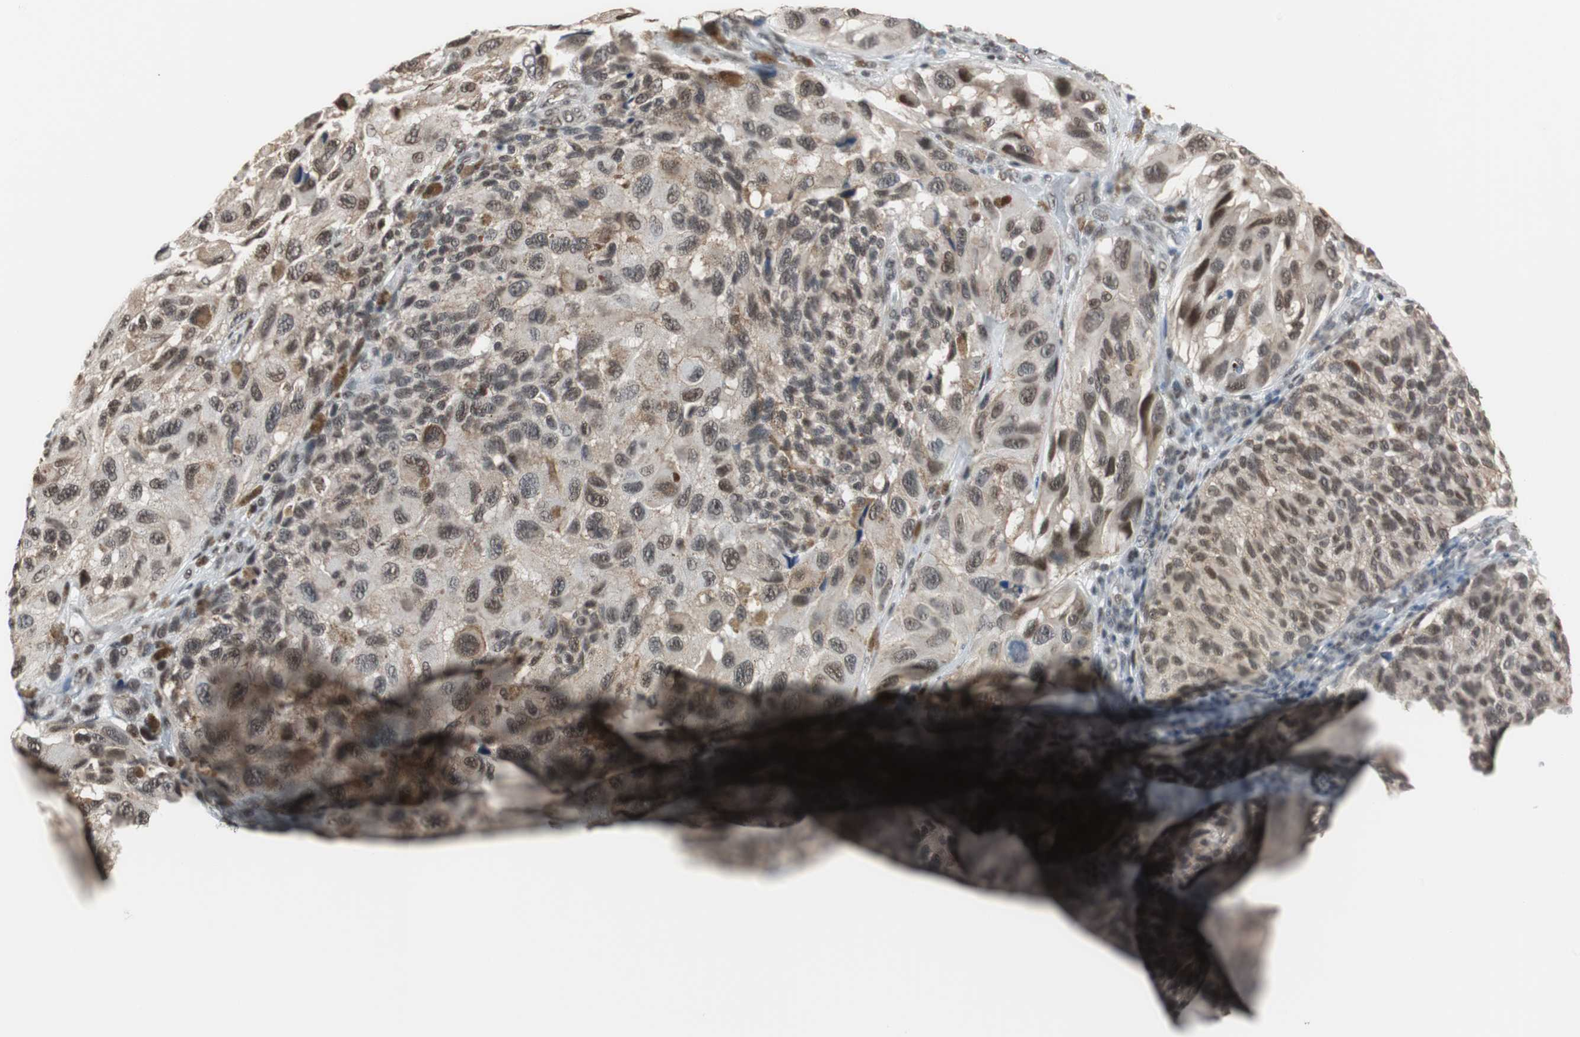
{"staining": {"intensity": "moderate", "quantity": ">75%", "location": "cytoplasmic/membranous,nuclear"}, "tissue": "melanoma", "cell_type": "Tumor cells", "image_type": "cancer", "snomed": [{"axis": "morphology", "description": "Malignant melanoma, NOS"}, {"axis": "topography", "description": "Skin"}], "caption": "Melanoma tissue exhibits moderate cytoplasmic/membranous and nuclear staining in approximately >75% of tumor cells, visualized by immunohistochemistry.", "gene": "TAF7", "patient": {"sex": "female", "age": 73}}